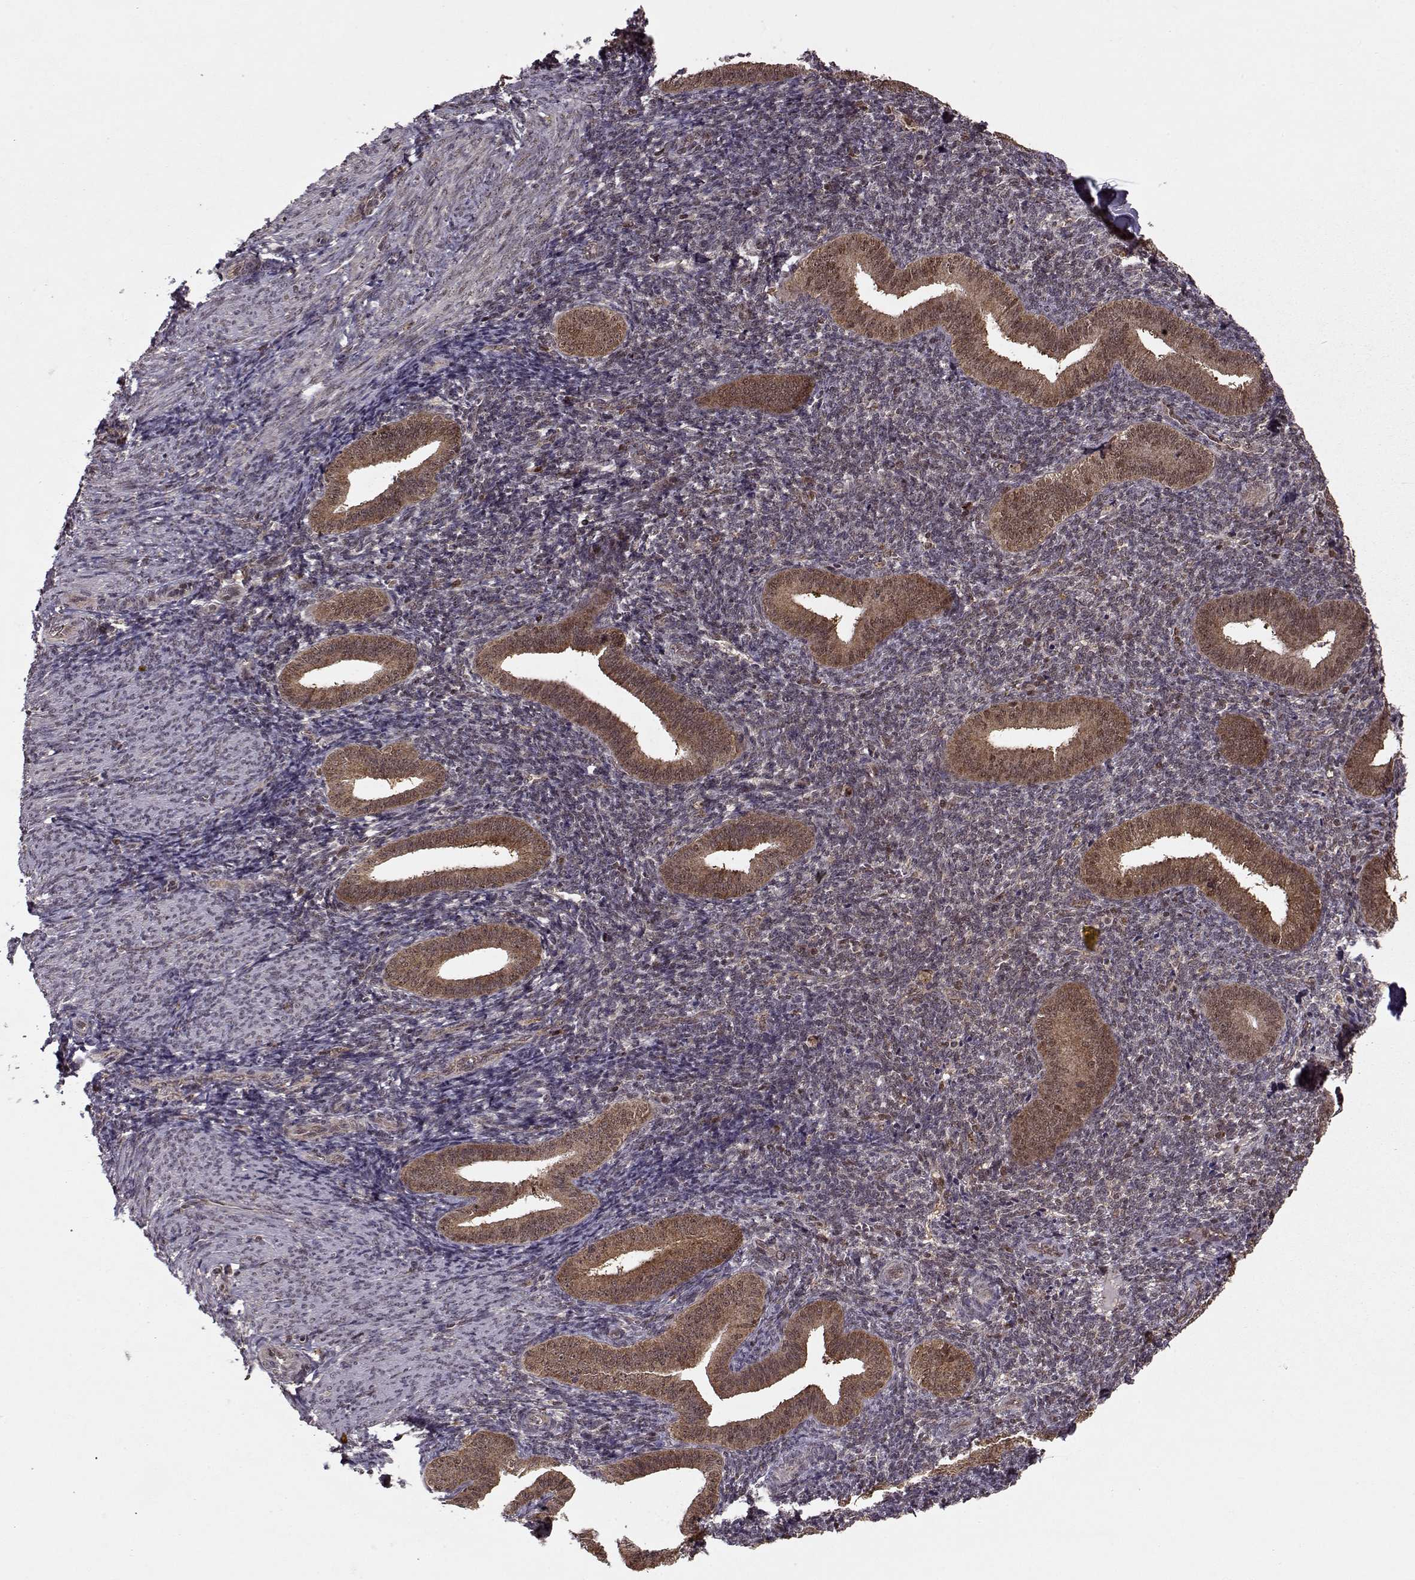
{"staining": {"intensity": "weak", "quantity": "<25%", "location": "cytoplasmic/membranous"}, "tissue": "endometrium", "cell_type": "Cells in endometrial stroma", "image_type": "normal", "snomed": [{"axis": "morphology", "description": "Normal tissue, NOS"}, {"axis": "topography", "description": "Endometrium"}], "caption": "The photomicrograph shows no significant expression in cells in endometrial stroma of endometrium.", "gene": "PSMA7", "patient": {"sex": "female", "age": 25}}